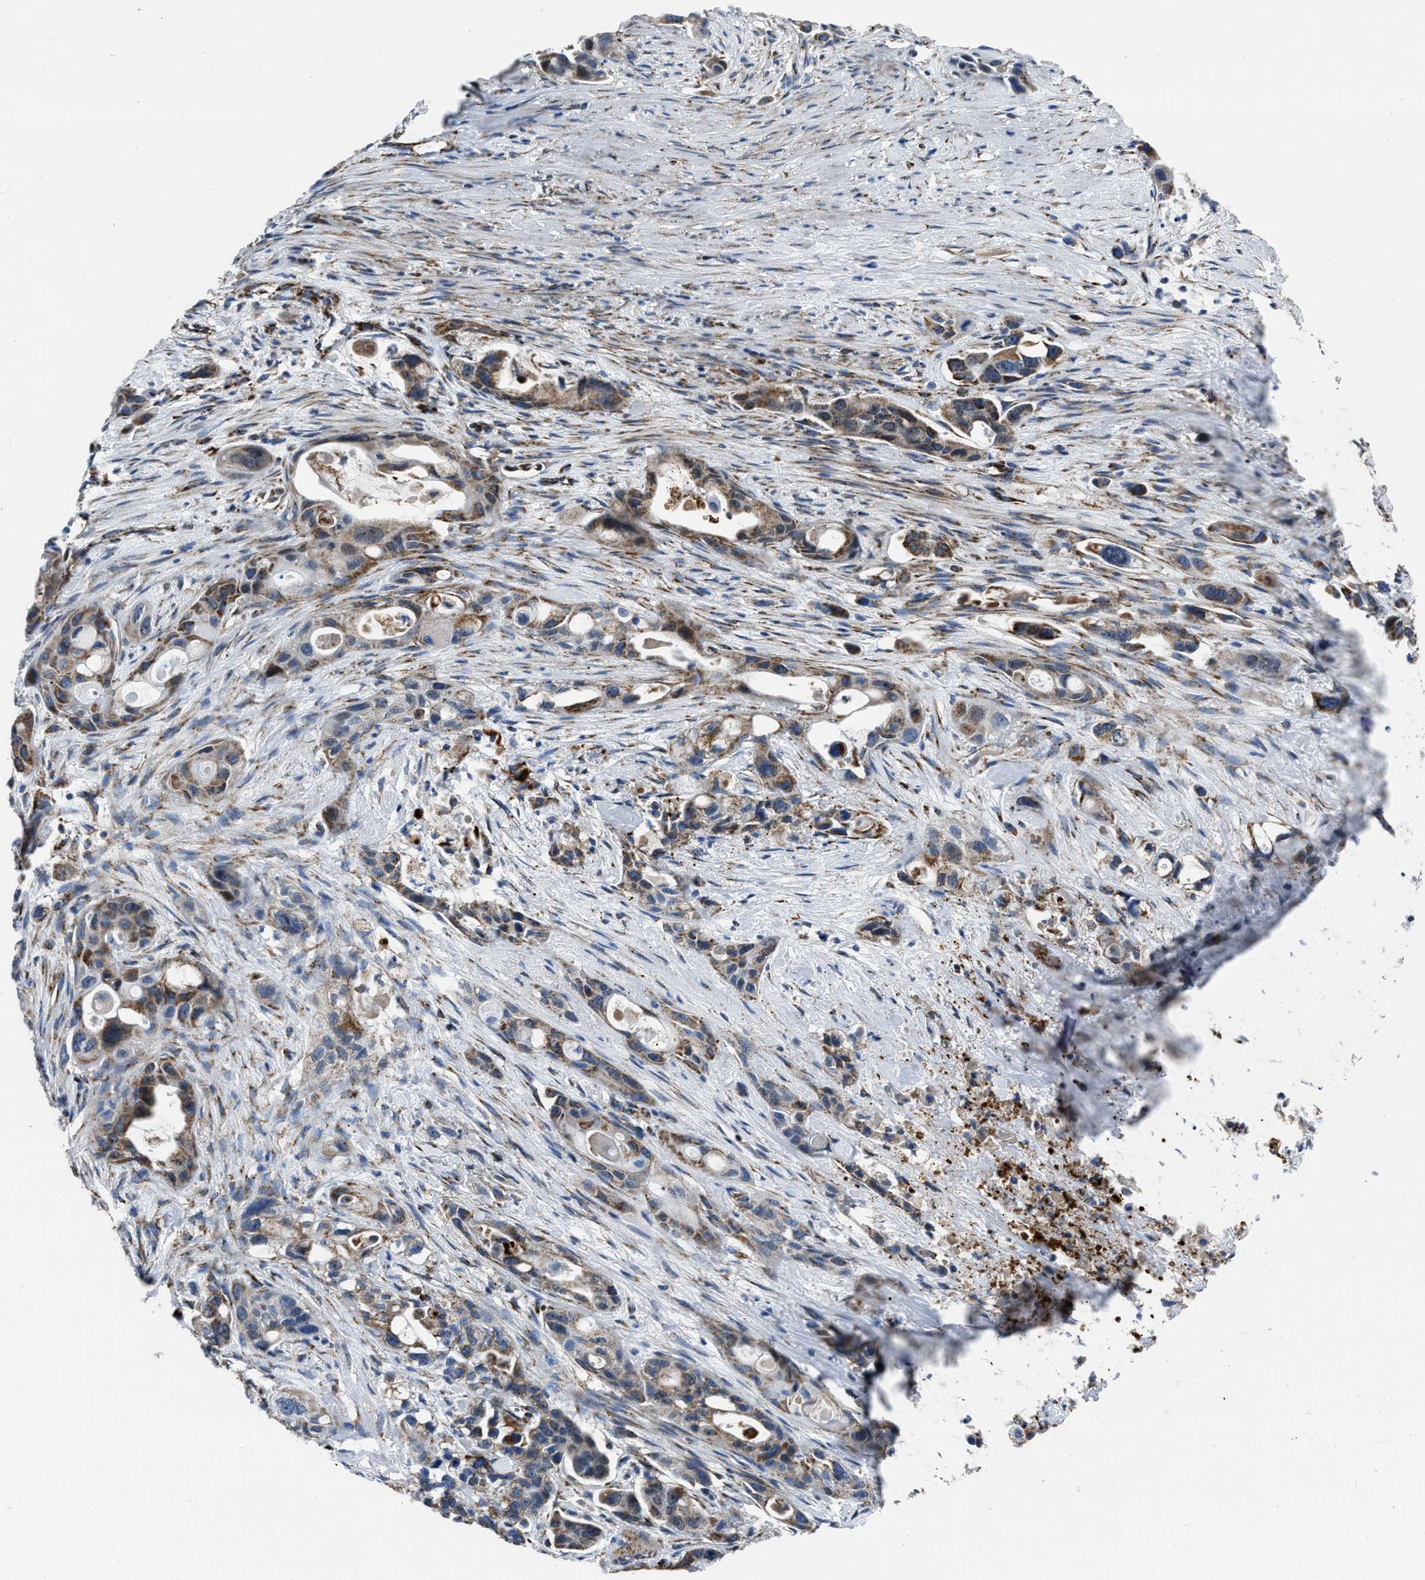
{"staining": {"intensity": "moderate", "quantity": ">75%", "location": "cytoplasmic/membranous"}, "tissue": "pancreatic cancer", "cell_type": "Tumor cells", "image_type": "cancer", "snomed": [{"axis": "morphology", "description": "Adenocarcinoma, NOS"}, {"axis": "topography", "description": "Pancreas"}], "caption": "Immunohistochemical staining of pancreatic adenocarcinoma reveals medium levels of moderate cytoplasmic/membranous positivity in approximately >75% of tumor cells.", "gene": "NSD3", "patient": {"sex": "male", "age": 53}}